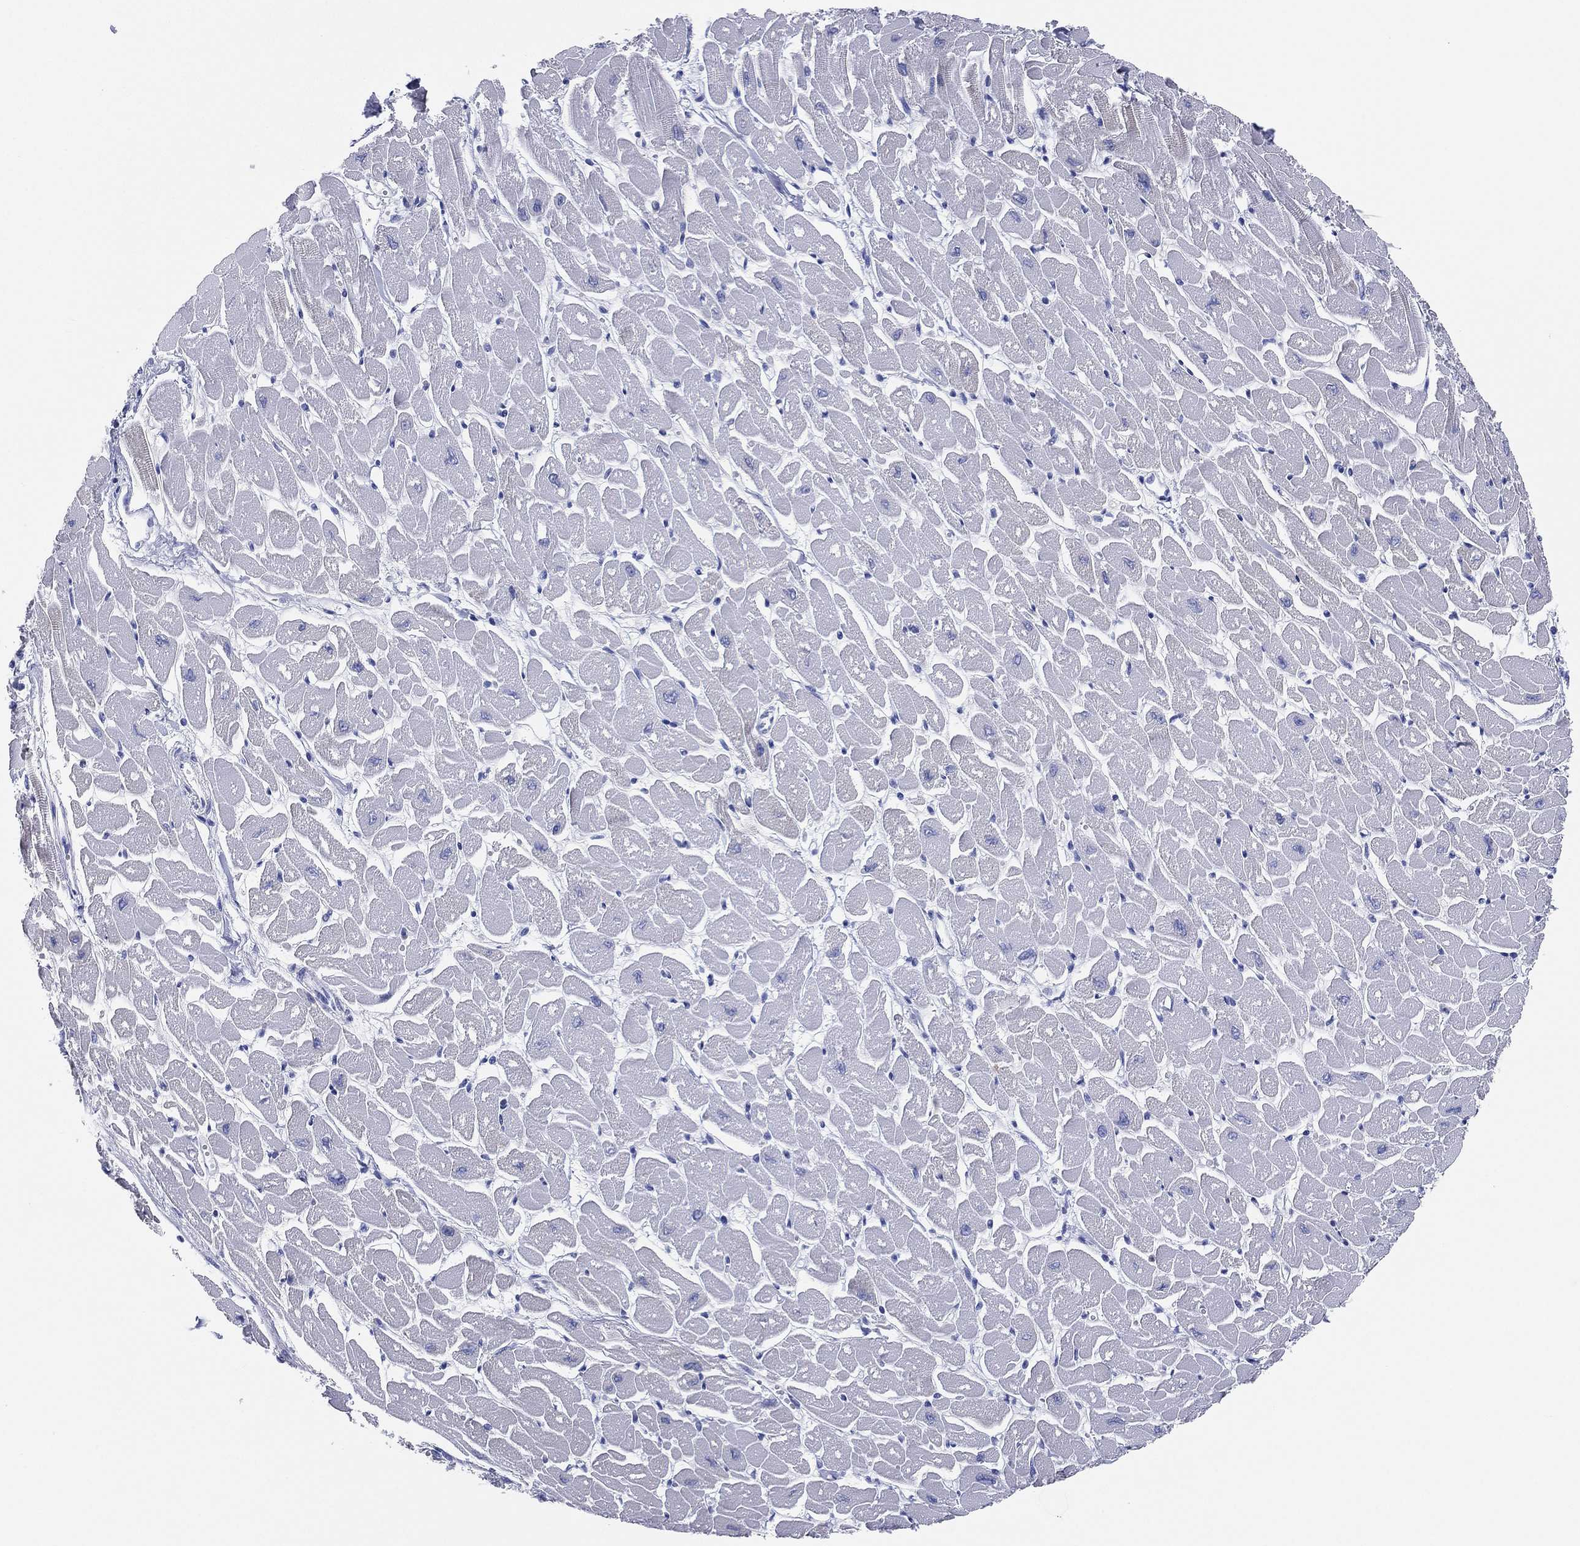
{"staining": {"intensity": "negative", "quantity": "none", "location": "none"}, "tissue": "heart muscle", "cell_type": "Cardiomyocytes", "image_type": "normal", "snomed": [{"axis": "morphology", "description": "Normal tissue, NOS"}, {"axis": "topography", "description": "Heart"}], "caption": "The photomicrograph shows no significant positivity in cardiomyocytes of heart muscle. Nuclei are stained in blue.", "gene": "CD79A", "patient": {"sex": "male", "age": 57}}